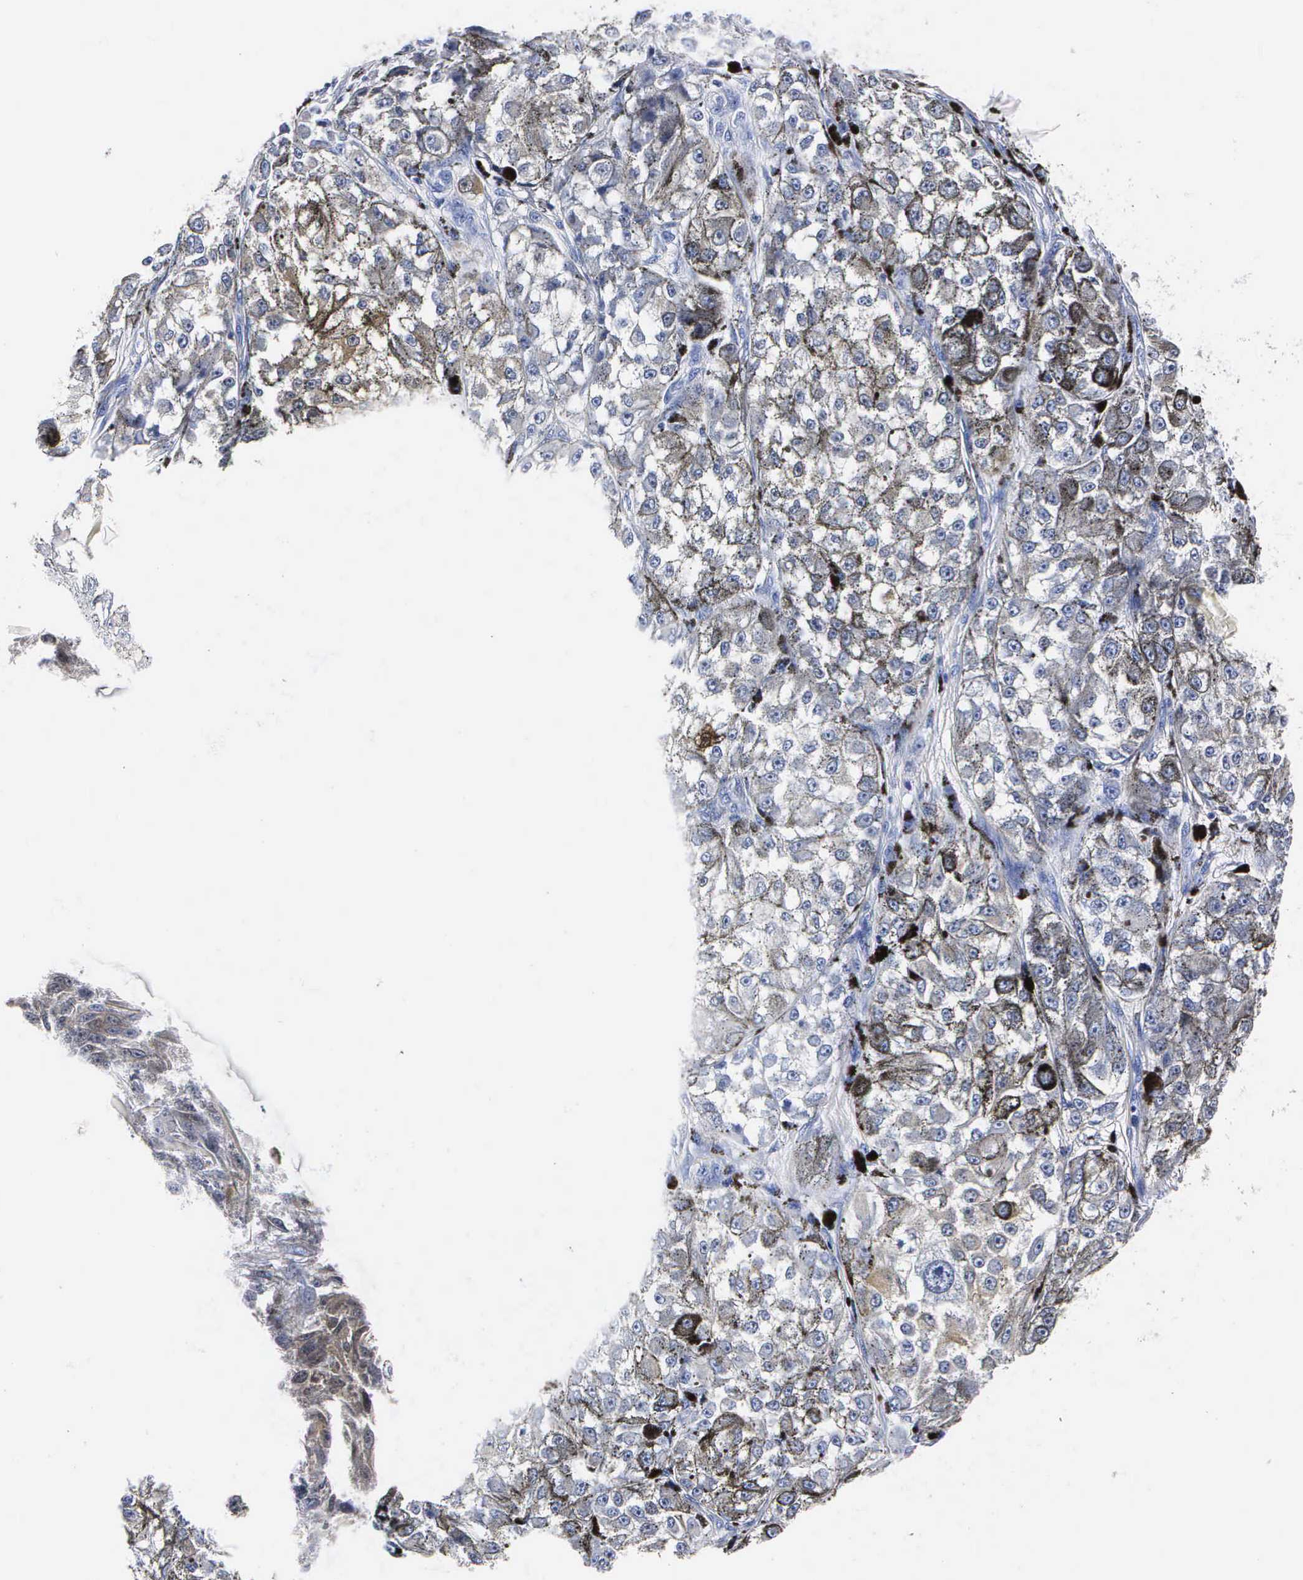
{"staining": {"intensity": "negative", "quantity": "none", "location": "none"}, "tissue": "melanoma", "cell_type": "Tumor cells", "image_type": "cancer", "snomed": [{"axis": "morphology", "description": "Malignant melanoma, NOS"}, {"axis": "topography", "description": "Skin"}], "caption": "Tumor cells show no significant protein expression in malignant melanoma.", "gene": "ENO2", "patient": {"sex": "male", "age": 67}}